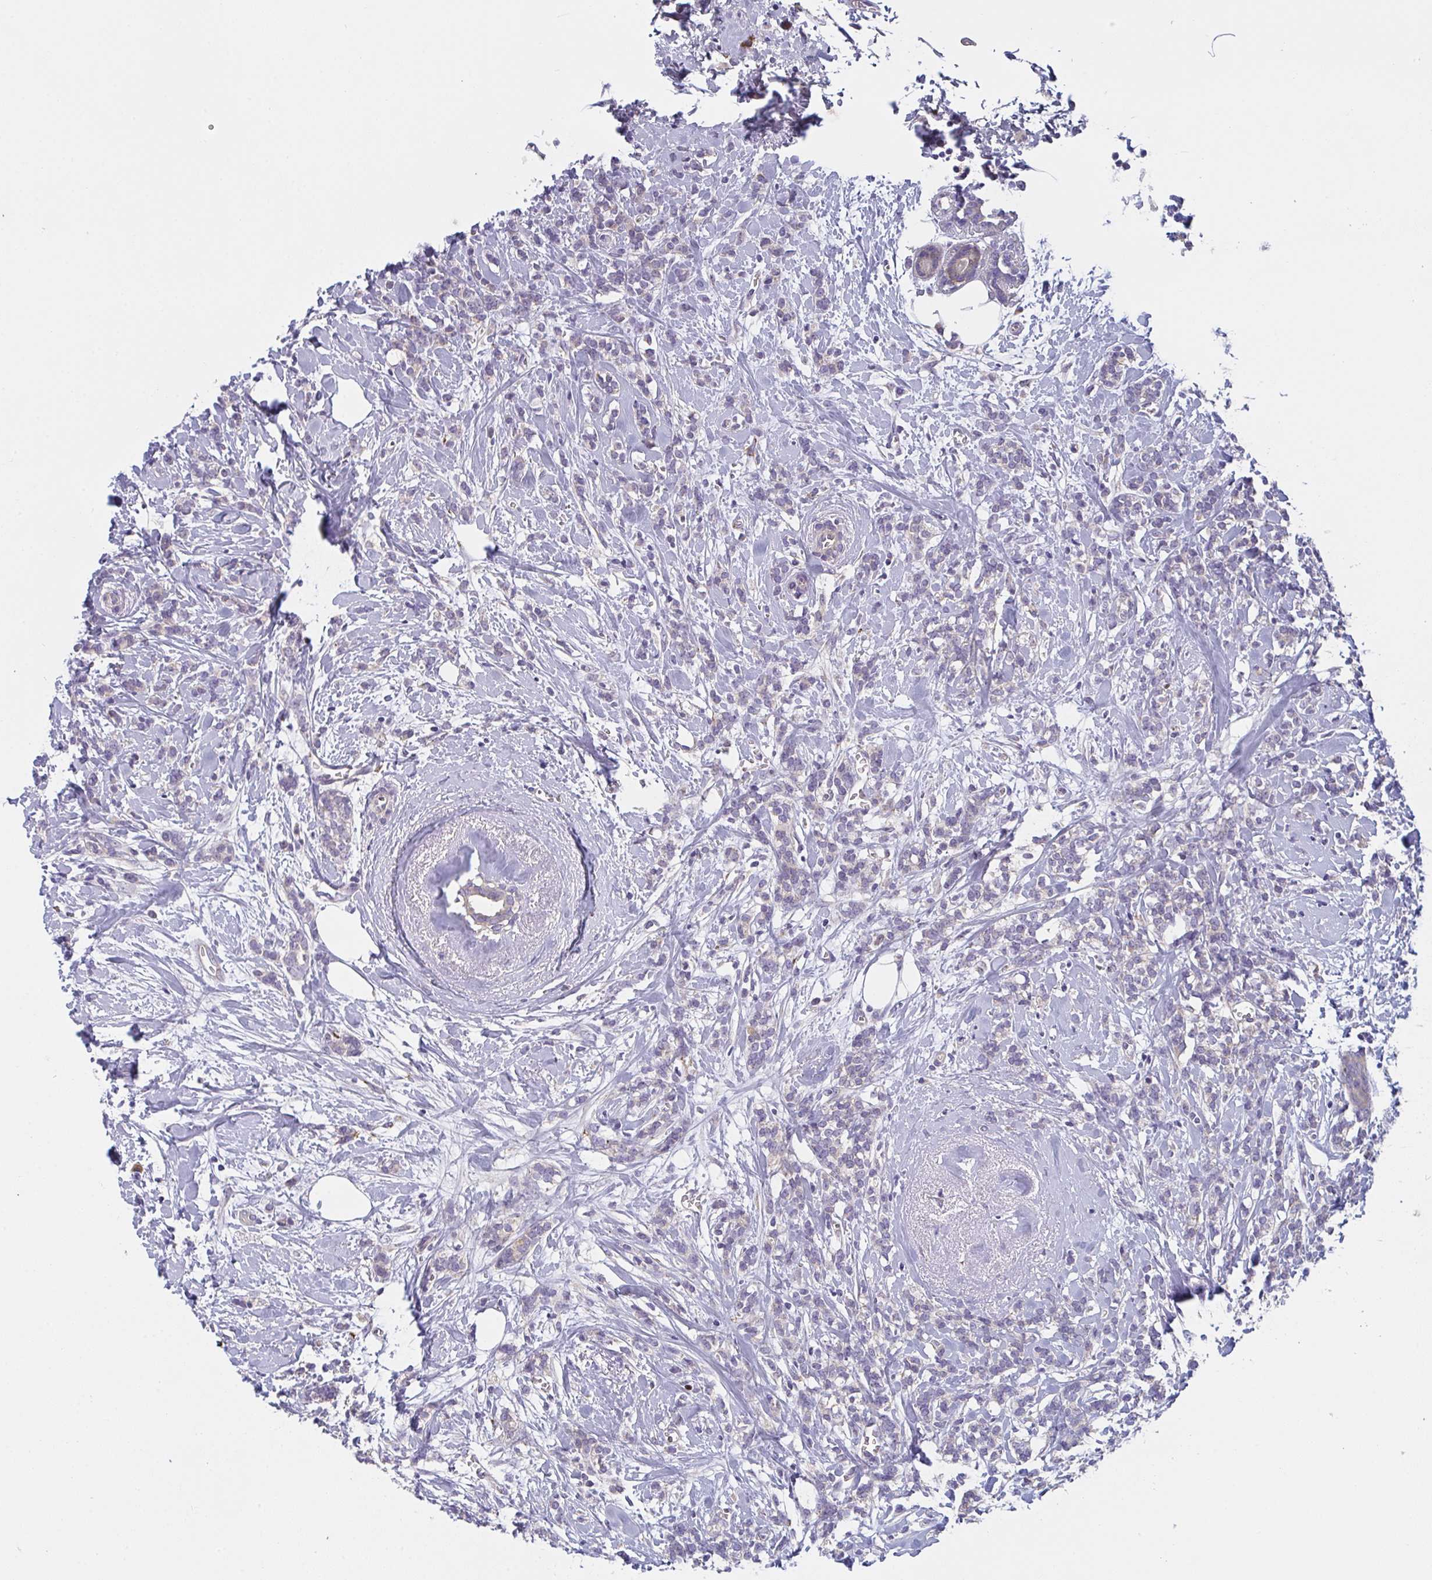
{"staining": {"intensity": "negative", "quantity": "none", "location": "none"}, "tissue": "breast cancer", "cell_type": "Tumor cells", "image_type": "cancer", "snomed": [{"axis": "morphology", "description": "Lobular carcinoma"}, {"axis": "topography", "description": "Breast"}], "caption": "Tumor cells show no significant positivity in breast lobular carcinoma. (DAB immunohistochemistry with hematoxylin counter stain).", "gene": "MRPS2", "patient": {"sex": "female", "age": 59}}